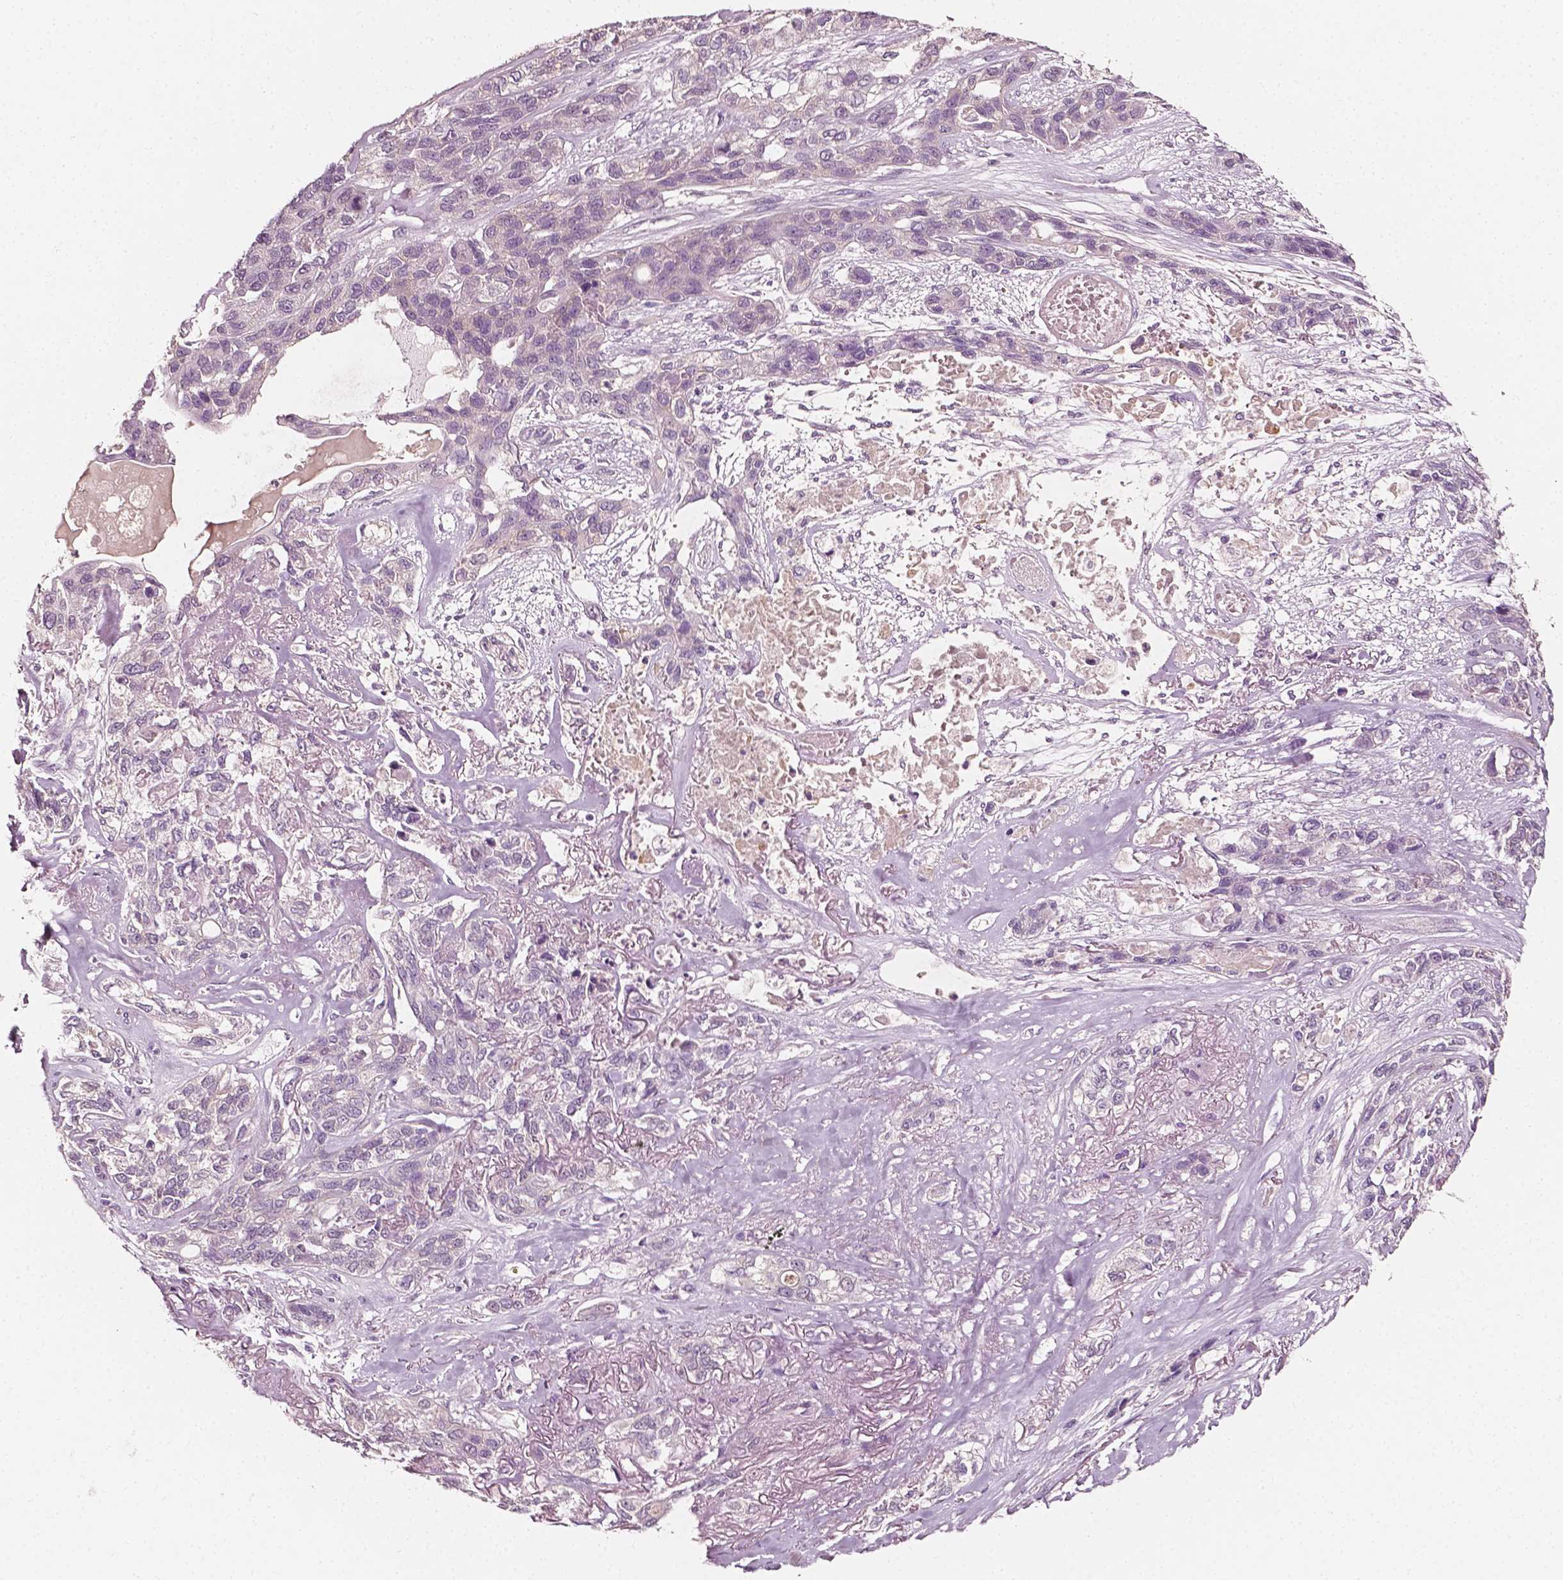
{"staining": {"intensity": "negative", "quantity": "none", "location": "none"}, "tissue": "lung cancer", "cell_type": "Tumor cells", "image_type": "cancer", "snomed": [{"axis": "morphology", "description": "Squamous cell carcinoma, NOS"}, {"axis": "topography", "description": "Lung"}], "caption": "This is a histopathology image of immunohistochemistry staining of lung cancer, which shows no staining in tumor cells.", "gene": "PLA2R1", "patient": {"sex": "female", "age": 70}}